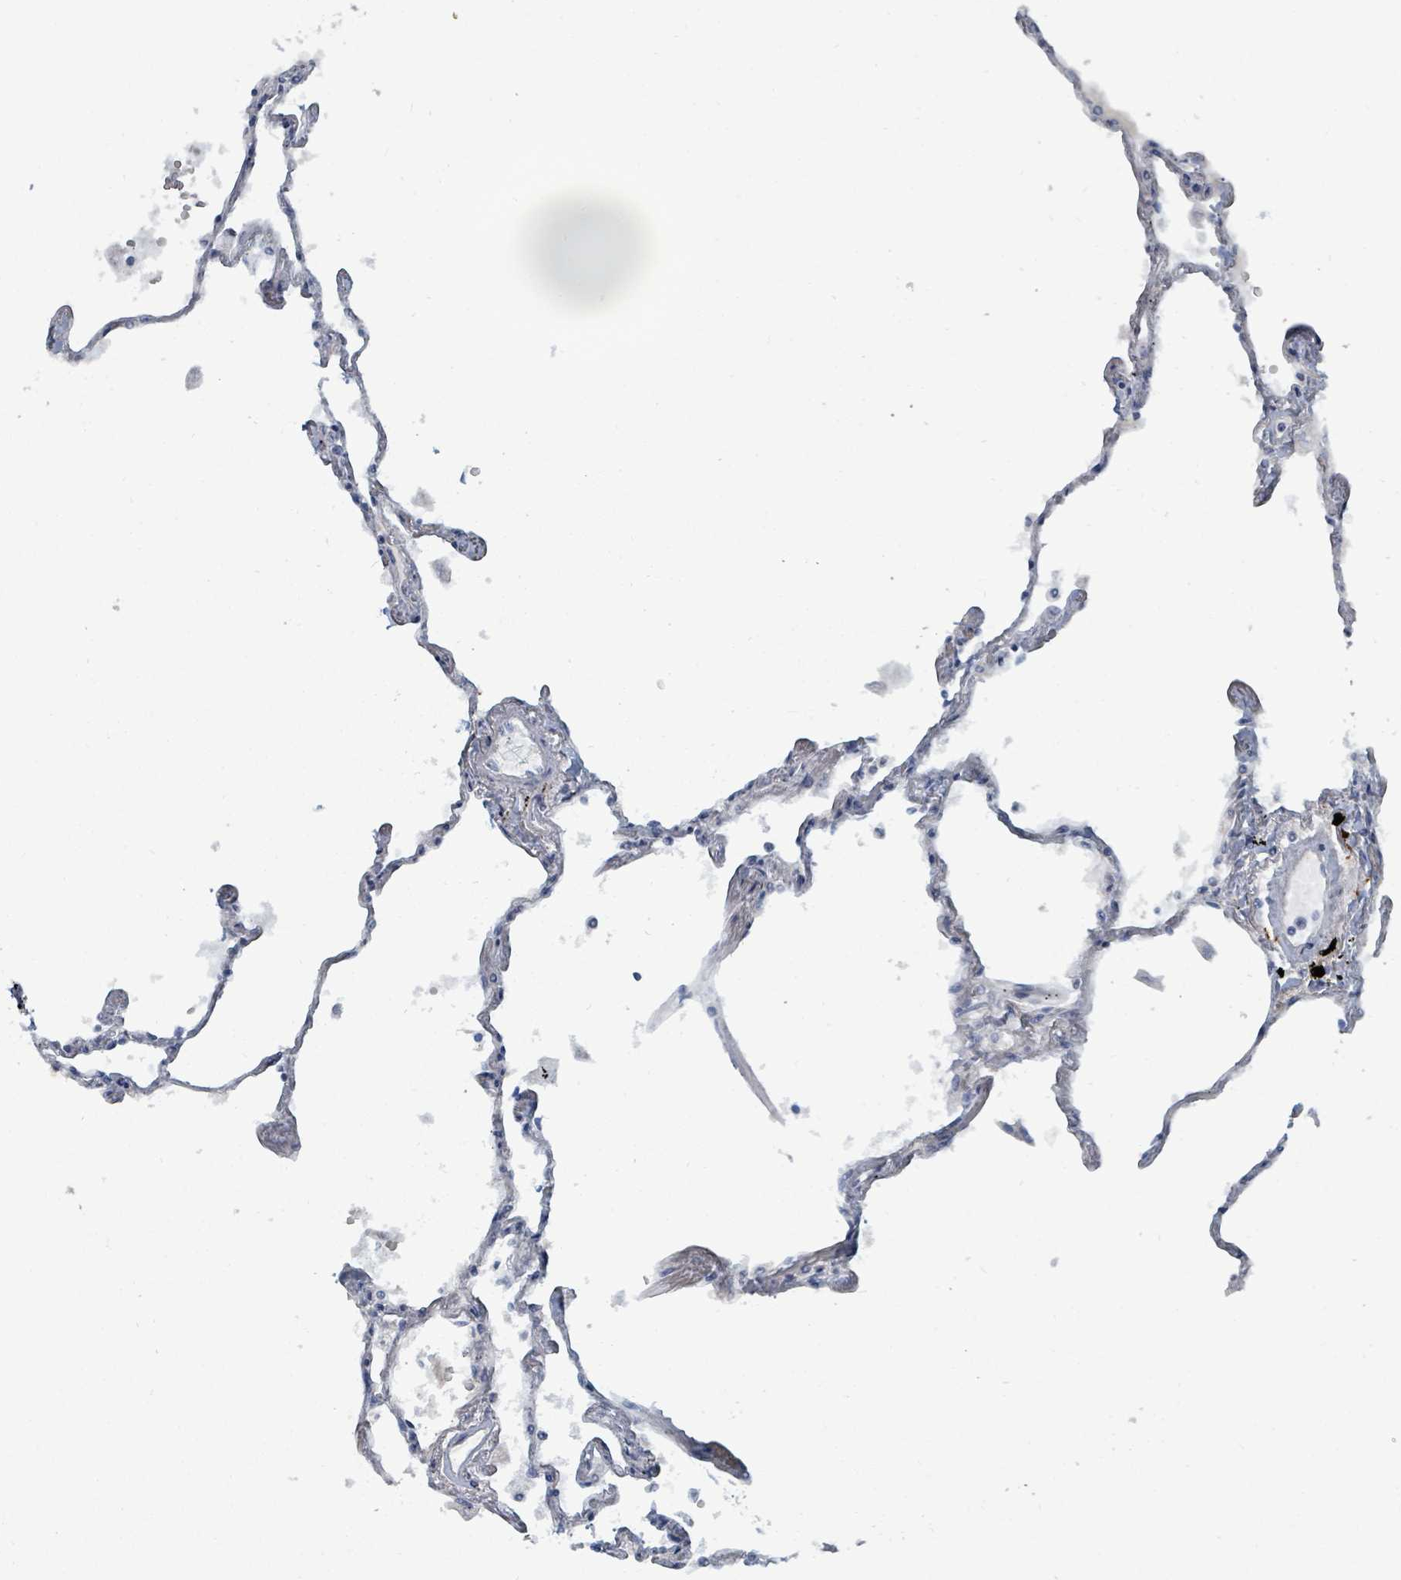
{"staining": {"intensity": "negative", "quantity": "none", "location": "none"}, "tissue": "lung", "cell_type": "Alveolar cells", "image_type": "normal", "snomed": [{"axis": "morphology", "description": "Normal tissue, NOS"}, {"axis": "topography", "description": "Lung"}], "caption": "Immunohistochemistry (IHC) micrograph of normal lung: human lung stained with DAB (3,3'-diaminobenzidine) demonstrates no significant protein expression in alveolar cells.", "gene": "TRDMT1", "patient": {"sex": "female", "age": 67}}